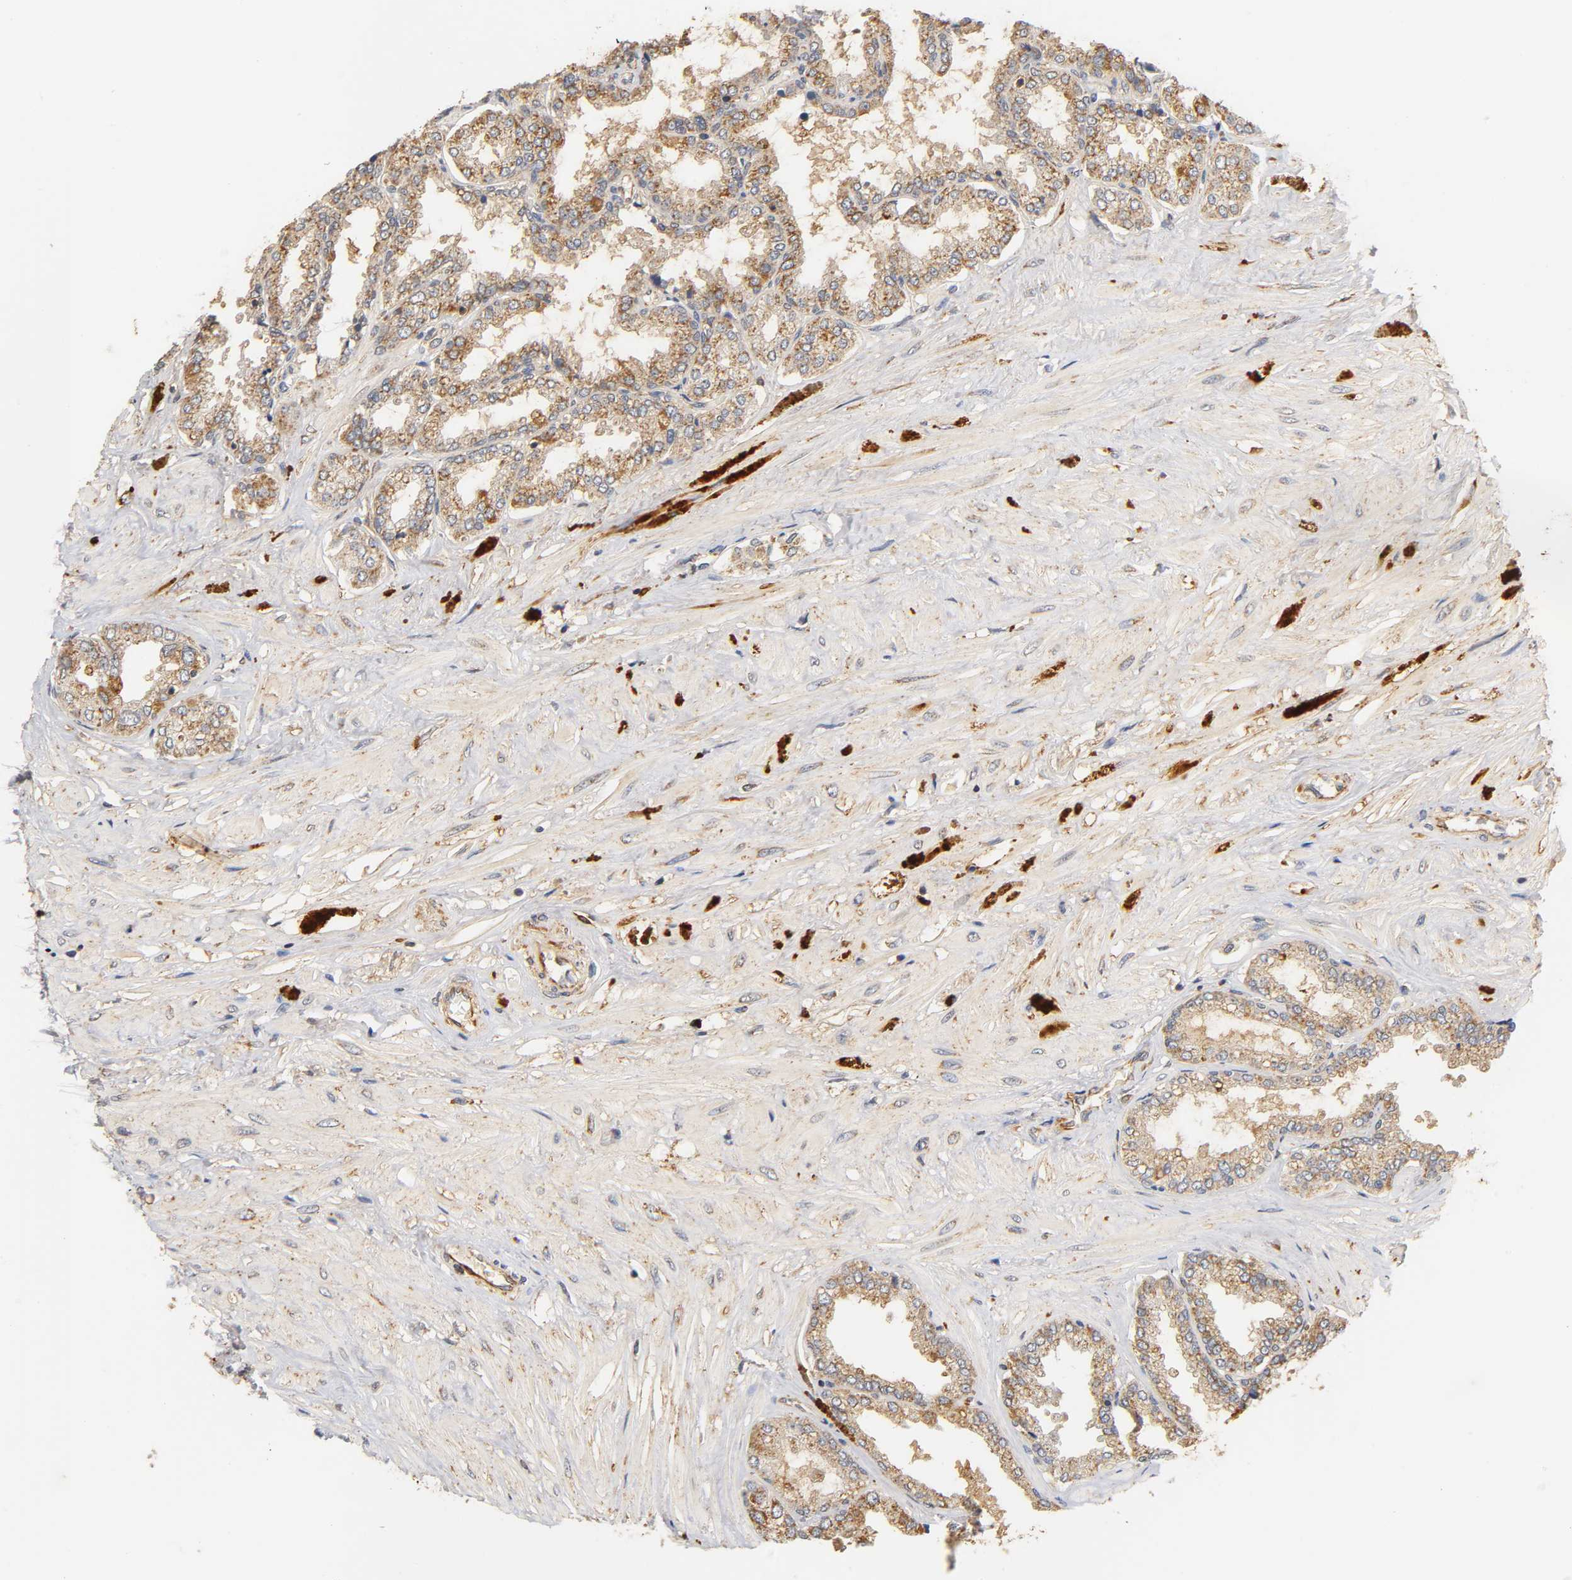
{"staining": {"intensity": "moderate", "quantity": "25%-75%", "location": "cytoplasmic/membranous"}, "tissue": "seminal vesicle", "cell_type": "Glandular cells", "image_type": "normal", "snomed": [{"axis": "morphology", "description": "Normal tissue, NOS"}, {"axis": "topography", "description": "Seminal veicle"}], "caption": "Seminal vesicle stained with a brown dye demonstrates moderate cytoplasmic/membranous positive staining in approximately 25%-75% of glandular cells.", "gene": "SCAP", "patient": {"sex": "male", "age": 46}}